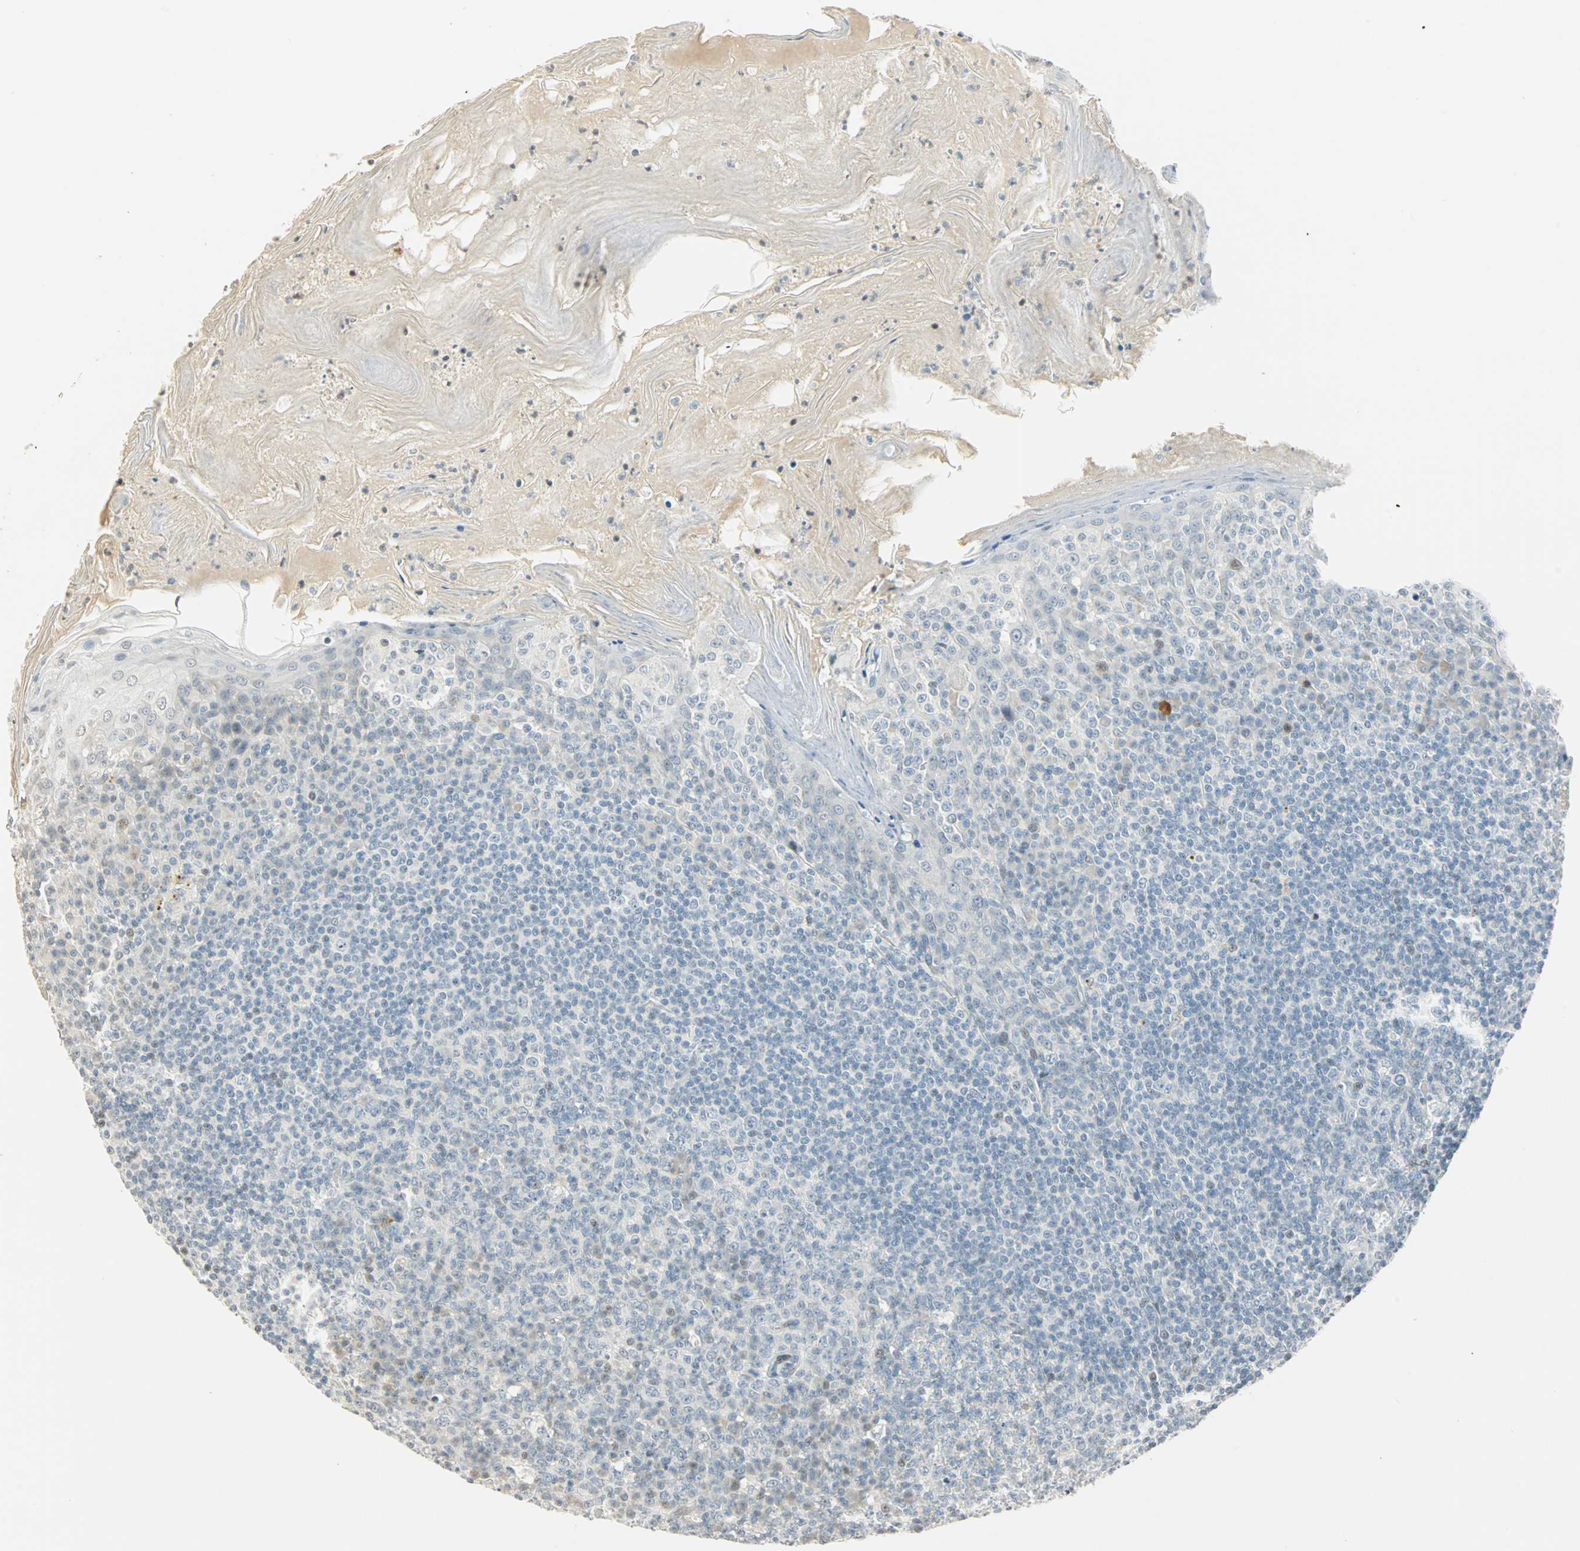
{"staining": {"intensity": "weak", "quantity": "<25%", "location": "nuclear"}, "tissue": "tonsil", "cell_type": "Germinal center cells", "image_type": "normal", "snomed": [{"axis": "morphology", "description": "Normal tissue, NOS"}, {"axis": "topography", "description": "Tonsil"}], "caption": "IHC of benign tonsil displays no expression in germinal center cells.", "gene": "SMAD3", "patient": {"sex": "male", "age": 31}}